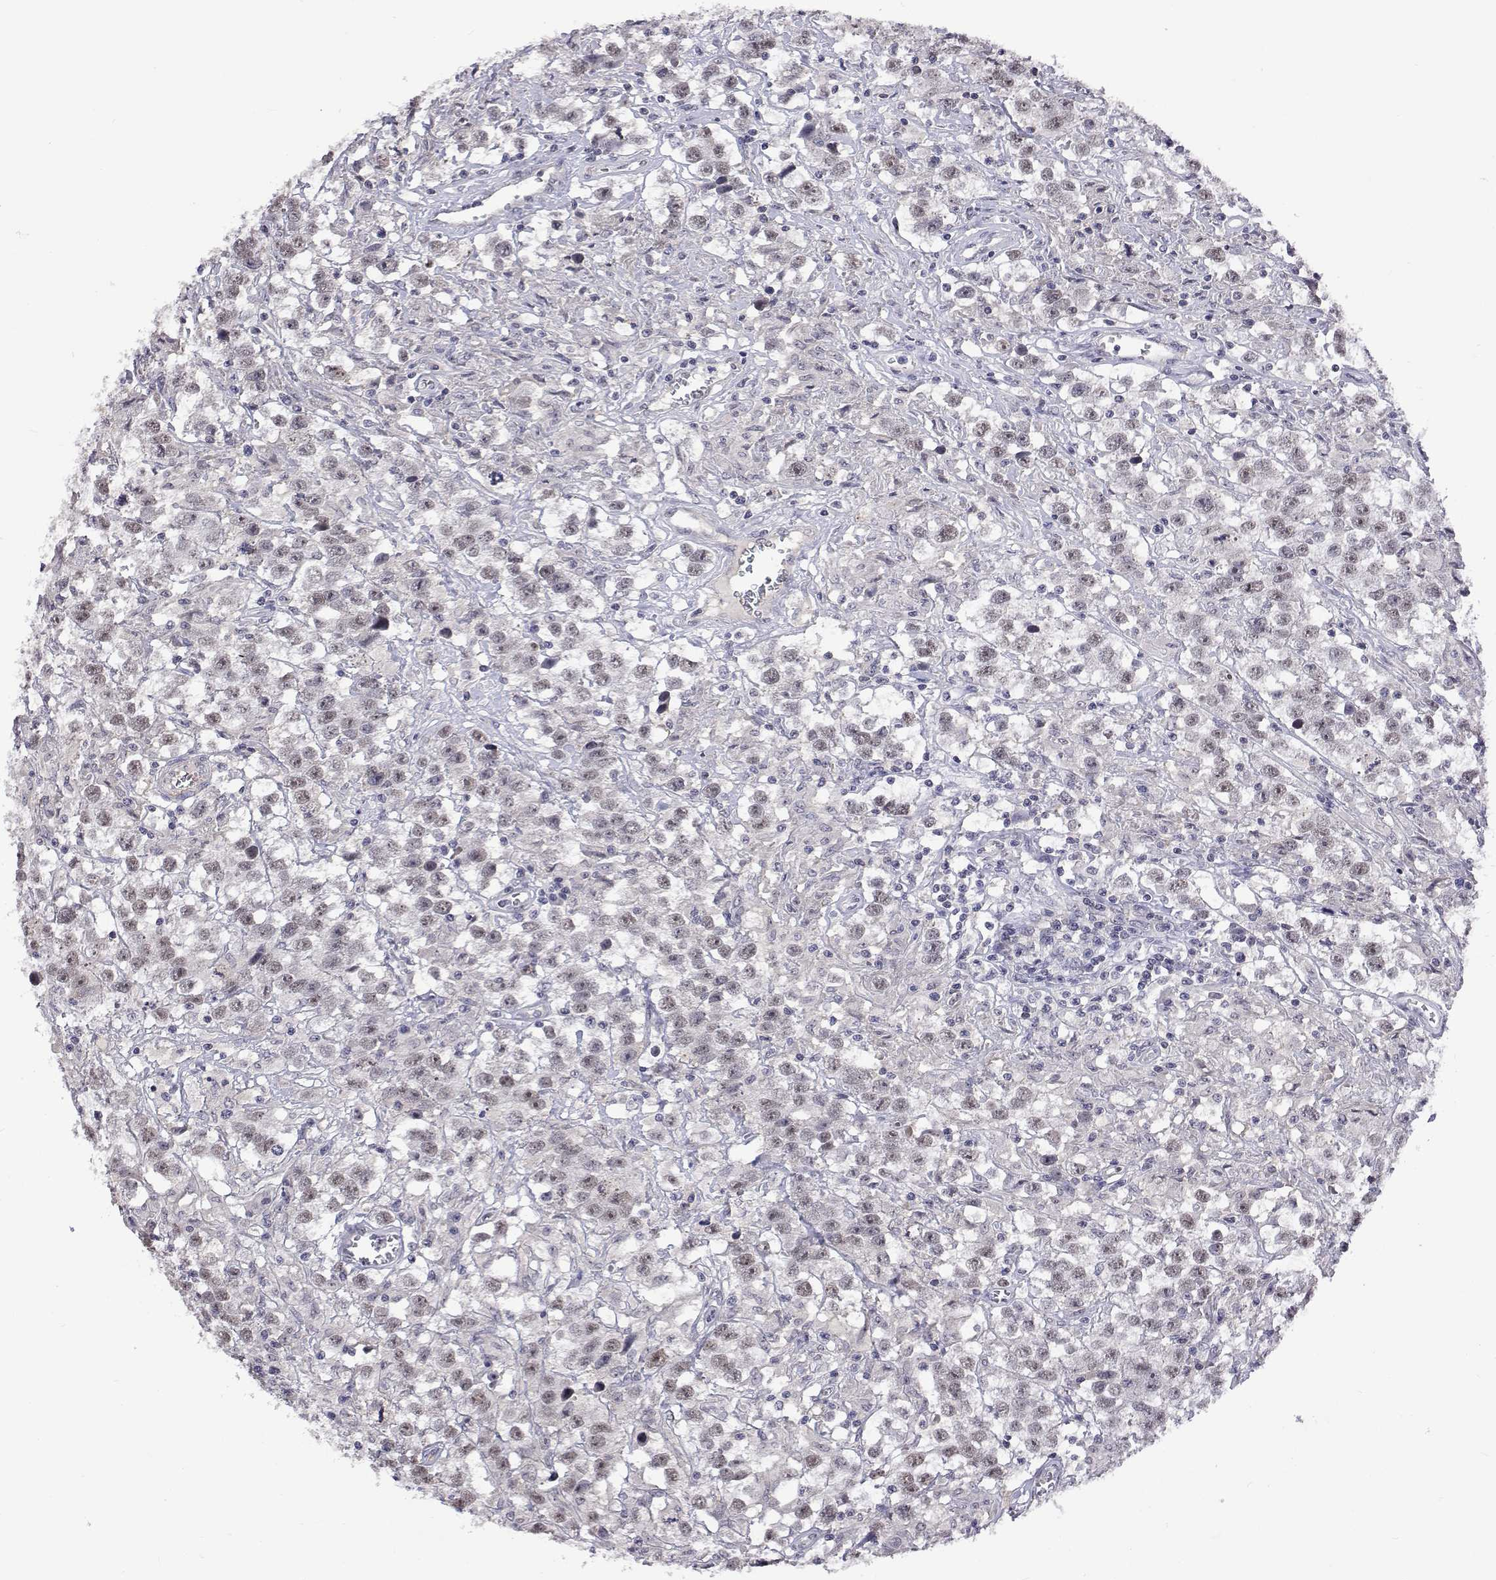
{"staining": {"intensity": "weak", "quantity": "<25%", "location": "nuclear"}, "tissue": "testis cancer", "cell_type": "Tumor cells", "image_type": "cancer", "snomed": [{"axis": "morphology", "description": "Seminoma, NOS"}, {"axis": "topography", "description": "Testis"}], "caption": "This is a image of IHC staining of testis cancer, which shows no expression in tumor cells.", "gene": "NHP2", "patient": {"sex": "male", "age": 43}}